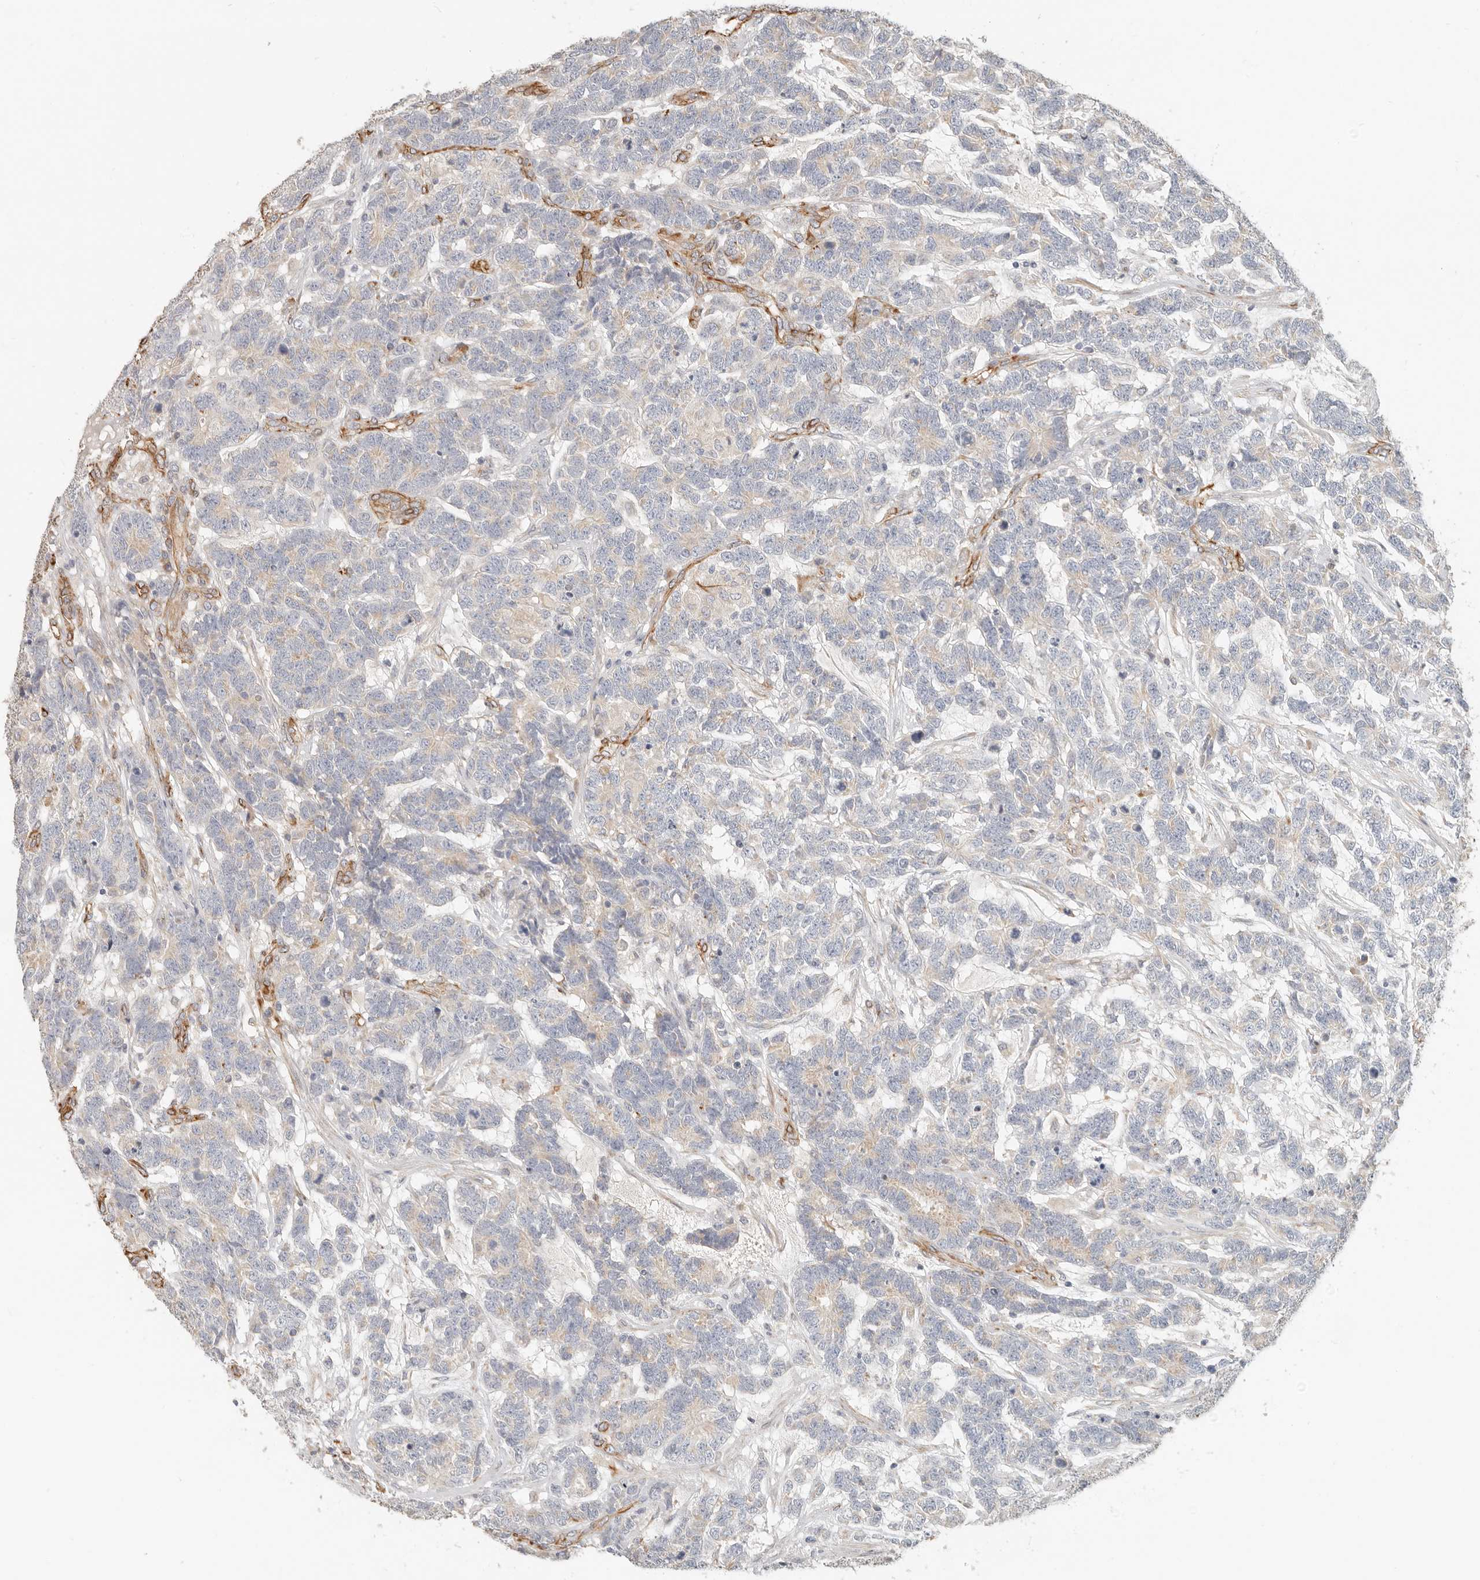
{"staining": {"intensity": "negative", "quantity": "none", "location": "none"}, "tissue": "testis cancer", "cell_type": "Tumor cells", "image_type": "cancer", "snomed": [{"axis": "morphology", "description": "Carcinoma, Embryonal, NOS"}, {"axis": "topography", "description": "Testis"}], "caption": "Image shows no significant protein staining in tumor cells of testis cancer. The staining was performed using DAB (3,3'-diaminobenzidine) to visualize the protein expression in brown, while the nuclei were stained in blue with hematoxylin (Magnification: 20x).", "gene": "SPRING1", "patient": {"sex": "male", "age": 26}}